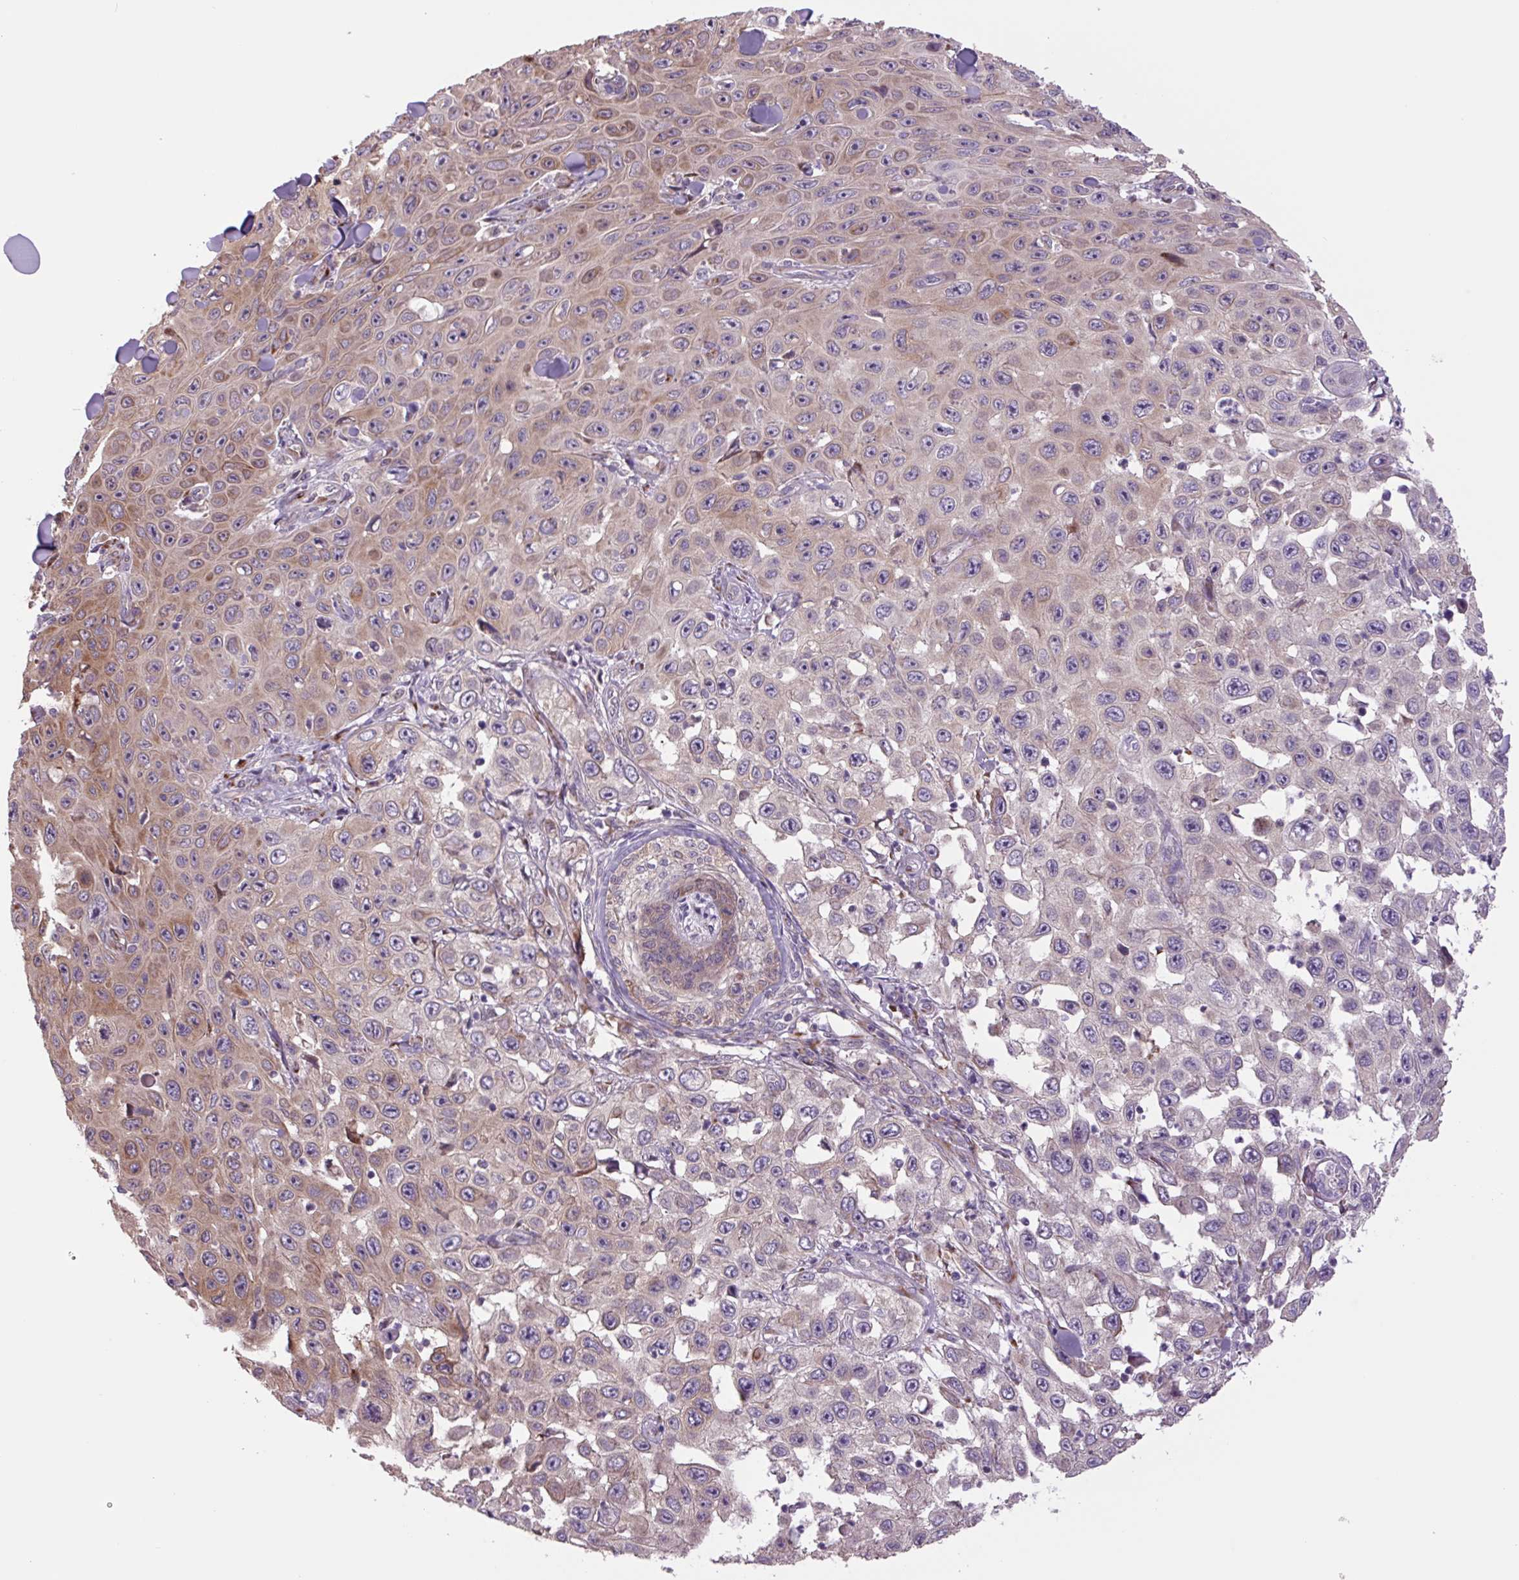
{"staining": {"intensity": "moderate", "quantity": "25%-75%", "location": "cytoplasmic/membranous,nuclear"}, "tissue": "skin cancer", "cell_type": "Tumor cells", "image_type": "cancer", "snomed": [{"axis": "morphology", "description": "Squamous cell carcinoma, NOS"}, {"axis": "topography", "description": "Skin"}], "caption": "IHC (DAB) staining of squamous cell carcinoma (skin) shows moderate cytoplasmic/membranous and nuclear protein staining in approximately 25%-75% of tumor cells. (DAB (3,3'-diaminobenzidine) IHC, brown staining for protein, blue staining for nuclei).", "gene": "PLA2G4A", "patient": {"sex": "male", "age": 82}}